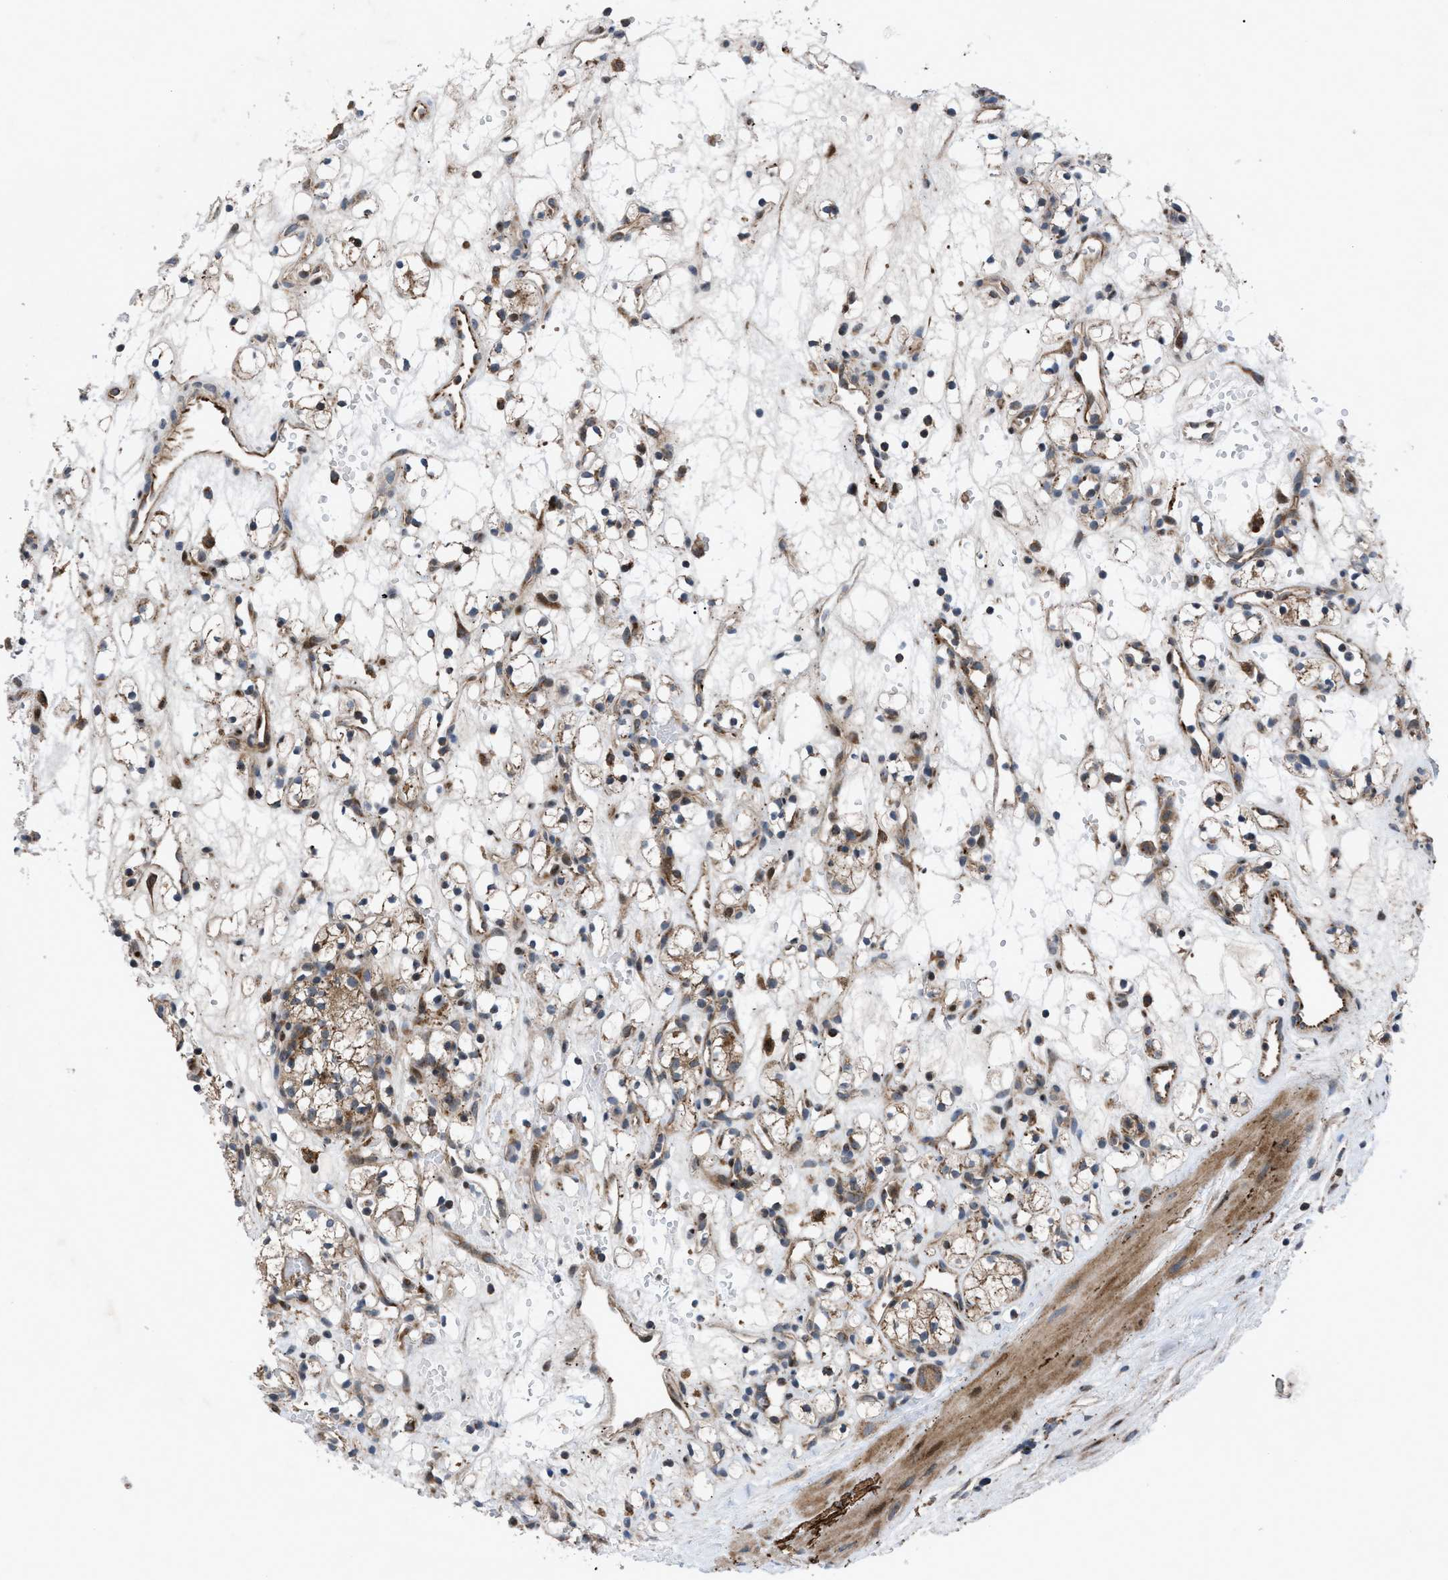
{"staining": {"intensity": "moderate", "quantity": "<25%", "location": "cytoplasmic/membranous"}, "tissue": "renal cancer", "cell_type": "Tumor cells", "image_type": "cancer", "snomed": [{"axis": "morphology", "description": "Adenocarcinoma, NOS"}, {"axis": "topography", "description": "Kidney"}], "caption": "This is an image of IHC staining of adenocarcinoma (renal), which shows moderate staining in the cytoplasmic/membranous of tumor cells.", "gene": "AP3M2", "patient": {"sex": "female", "age": 60}}